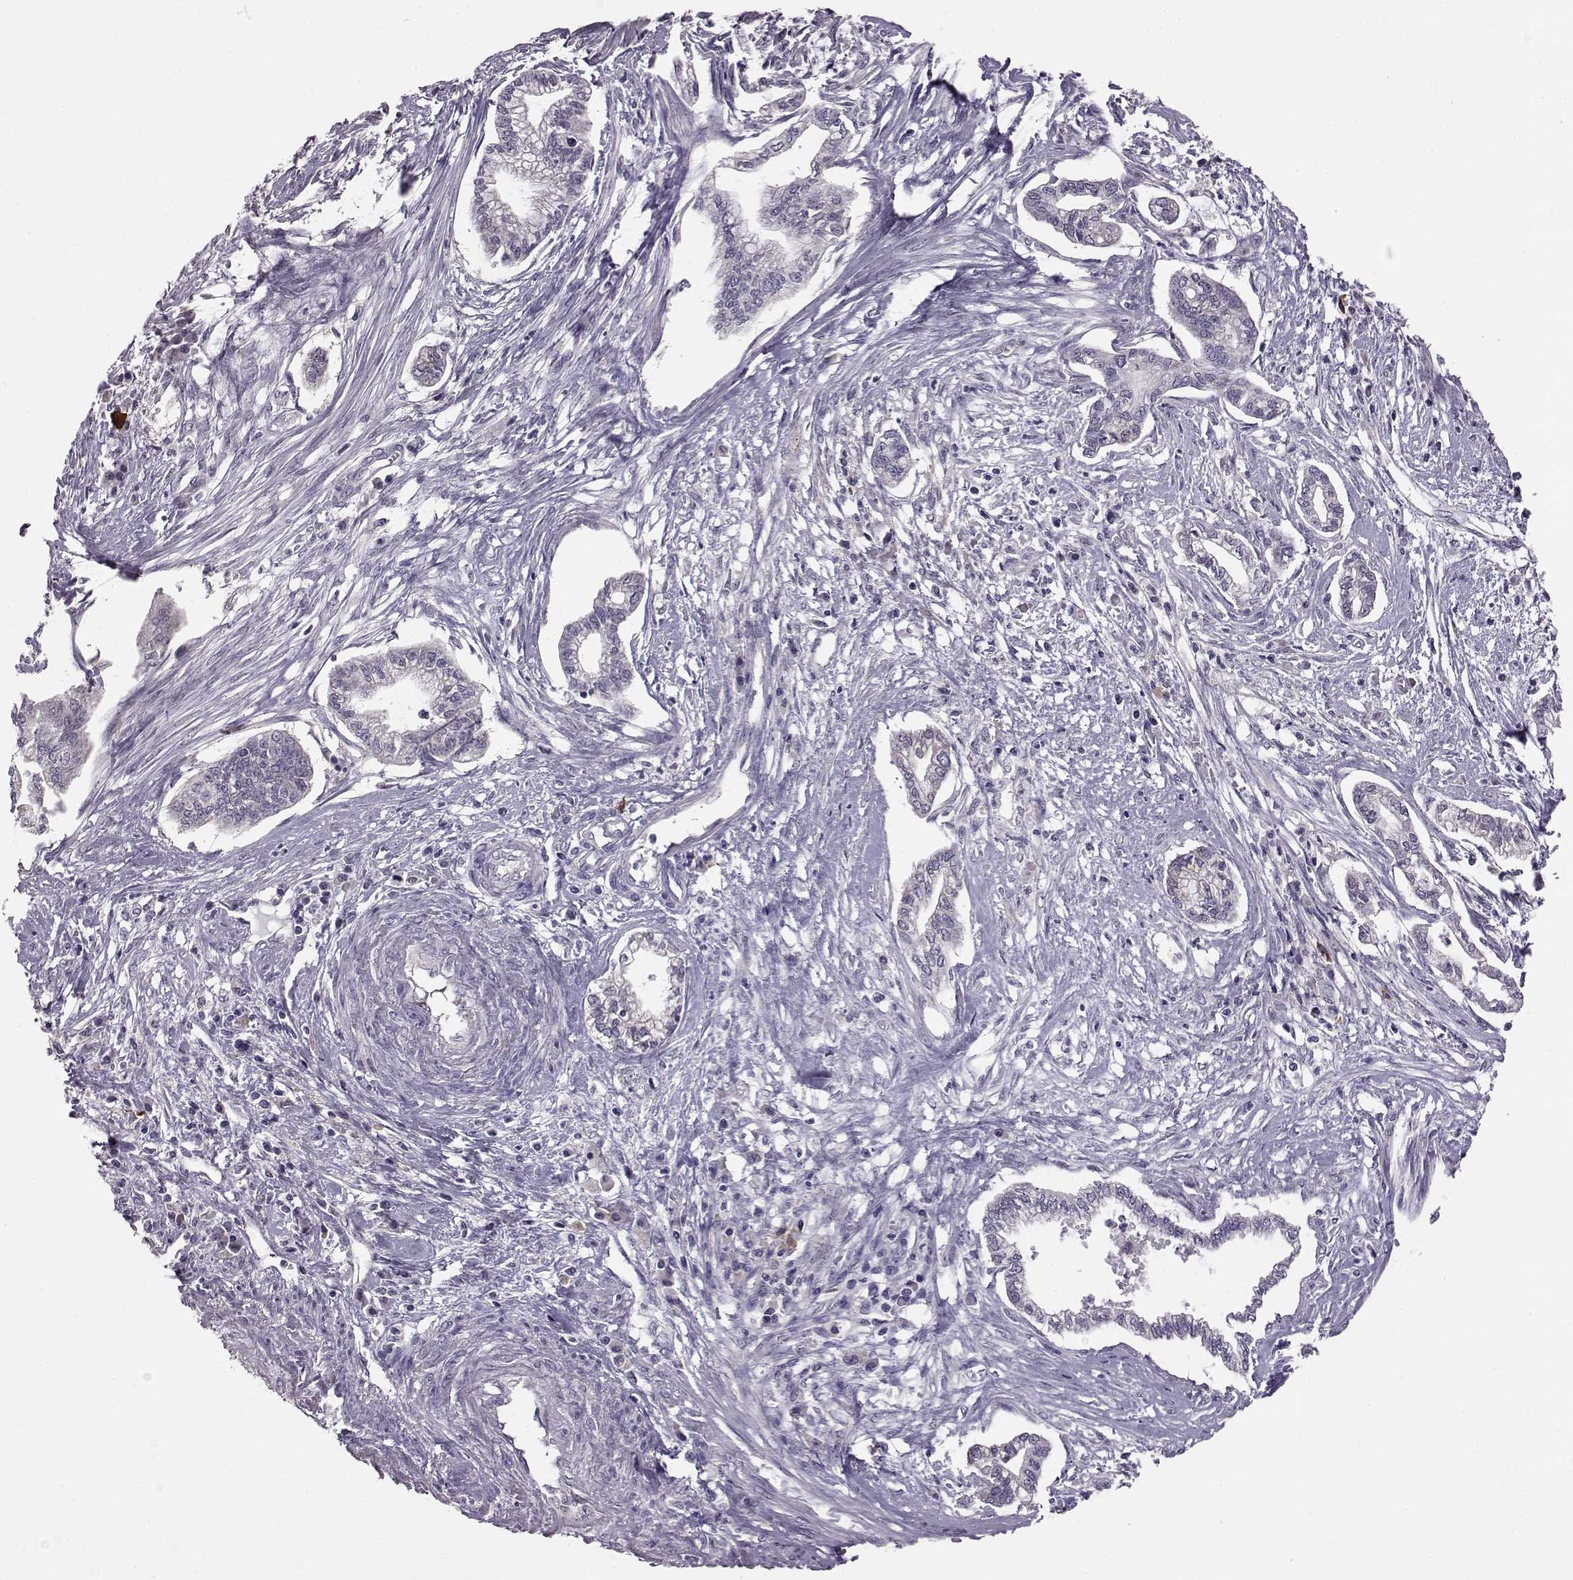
{"staining": {"intensity": "negative", "quantity": "none", "location": "none"}, "tissue": "cervical cancer", "cell_type": "Tumor cells", "image_type": "cancer", "snomed": [{"axis": "morphology", "description": "Adenocarcinoma, NOS"}, {"axis": "topography", "description": "Cervix"}], "caption": "The immunohistochemistry micrograph has no significant staining in tumor cells of cervical adenocarcinoma tissue.", "gene": "ADGRG2", "patient": {"sex": "female", "age": 62}}